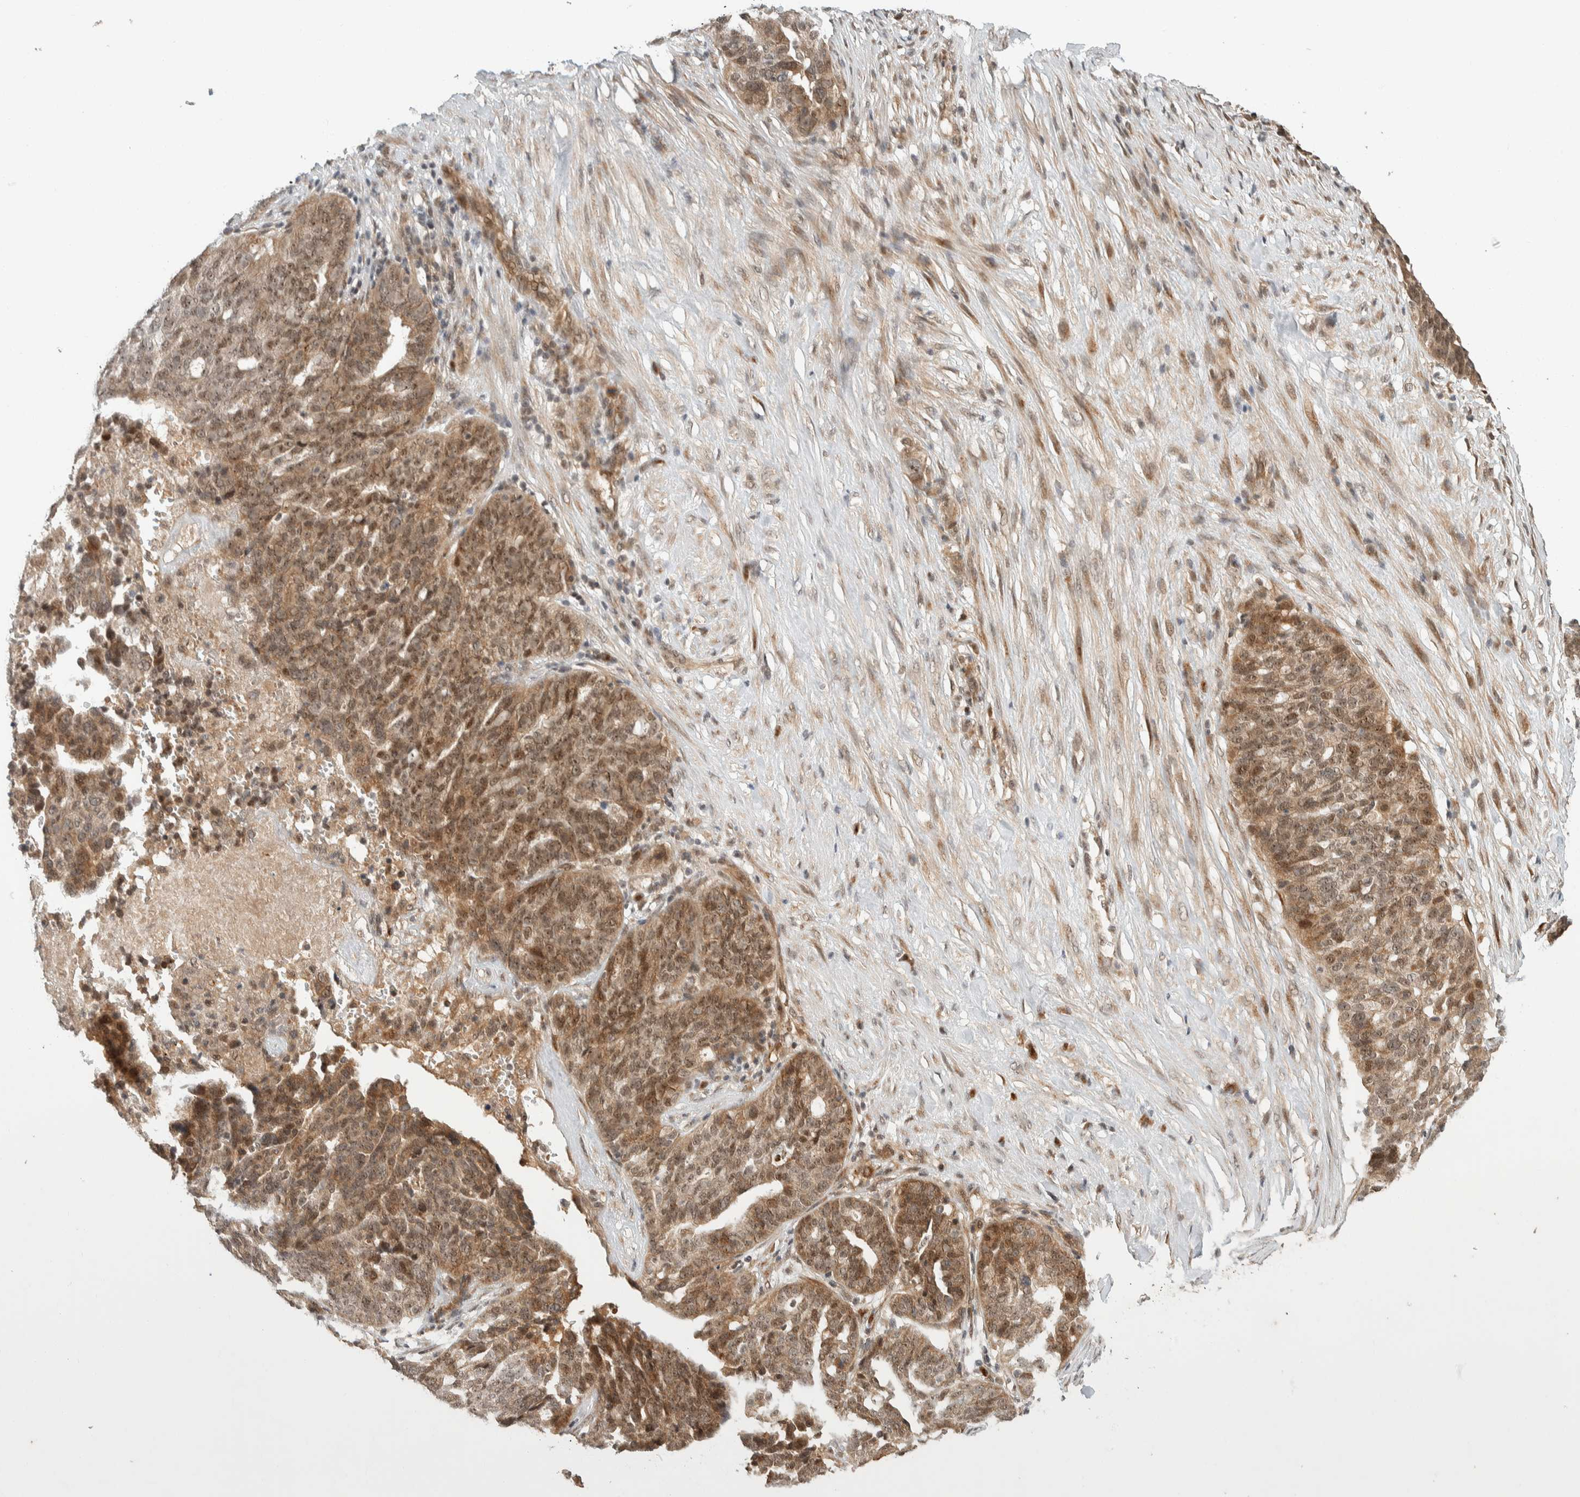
{"staining": {"intensity": "moderate", "quantity": ">75%", "location": "cytoplasmic/membranous,nuclear"}, "tissue": "ovarian cancer", "cell_type": "Tumor cells", "image_type": "cancer", "snomed": [{"axis": "morphology", "description": "Cystadenocarcinoma, serous, NOS"}, {"axis": "topography", "description": "Ovary"}], "caption": "Immunohistochemical staining of human serous cystadenocarcinoma (ovarian) reveals medium levels of moderate cytoplasmic/membranous and nuclear staining in approximately >75% of tumor cells.", "gene": "ZBTB2", "patient": {"sex": "female", "age": 59}}